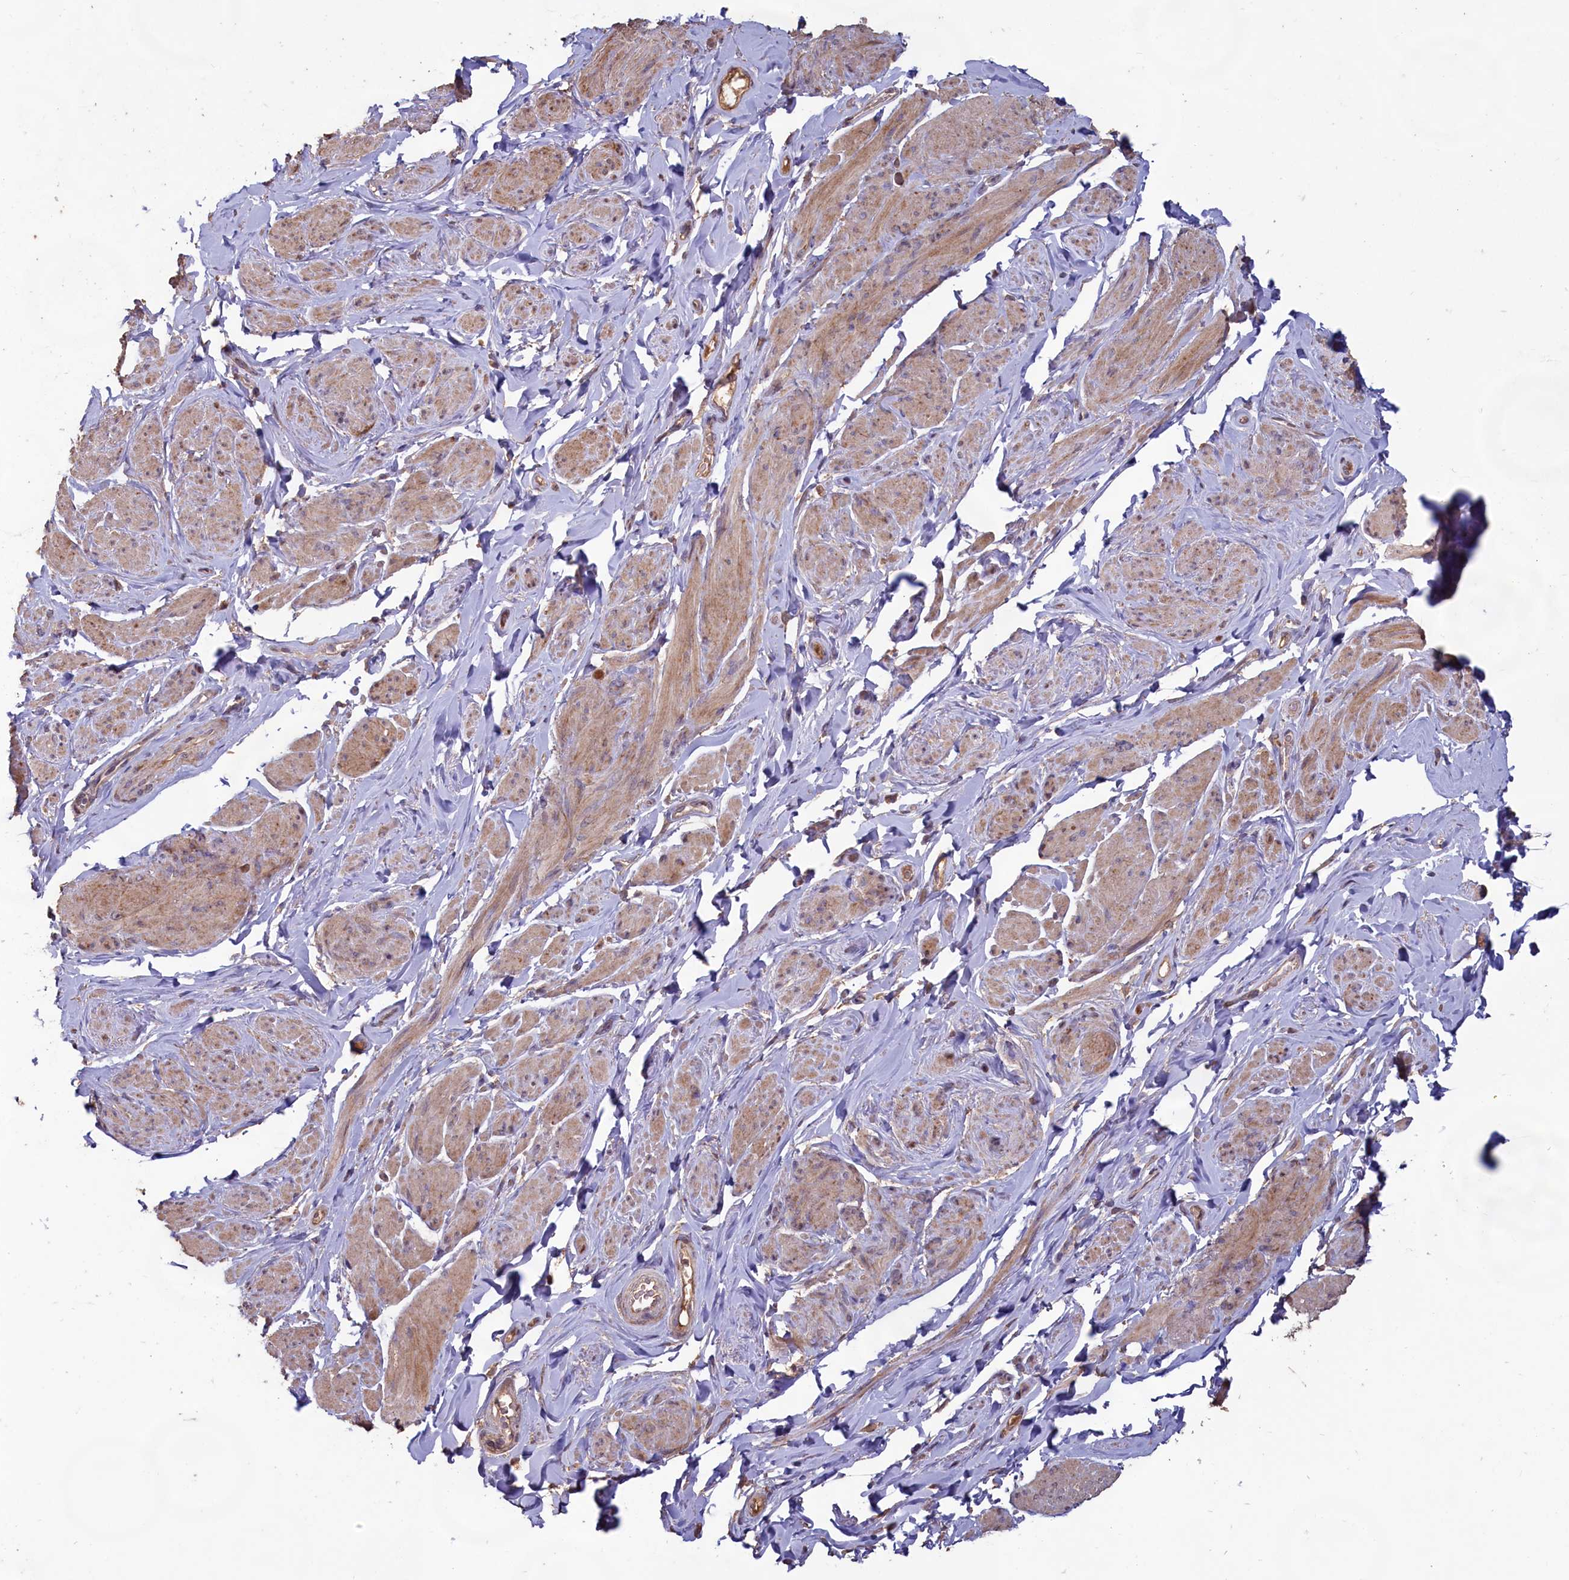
{"staining": {"intensity": "moderate", "quantity": "25%-75%", "location": "cytoplasmic/membranous"}, "tissue": "smooth muscle", "cell_type": "Smooth muscle cells", "image_type": "normal", "snomed": [{"axis": "morphology", "description": "Normal tissue, NOS"}, {"axis": "topography", "description": "Smooth muscle"}, {"axis": "topography", "description": "Peripheral nerve tissue"}], "caption": "High-magnification brightfield microscopy of normal smooth muscle stained with DAB (brown) and counterstained with hematoxylin (blue). smooth muscle cells exhibit moderate cytoplasmic/membranous staining is present in about25%-75% of cells.", "gene": "FUNDC1", "patient": {"sex": "male", "age": 69}}